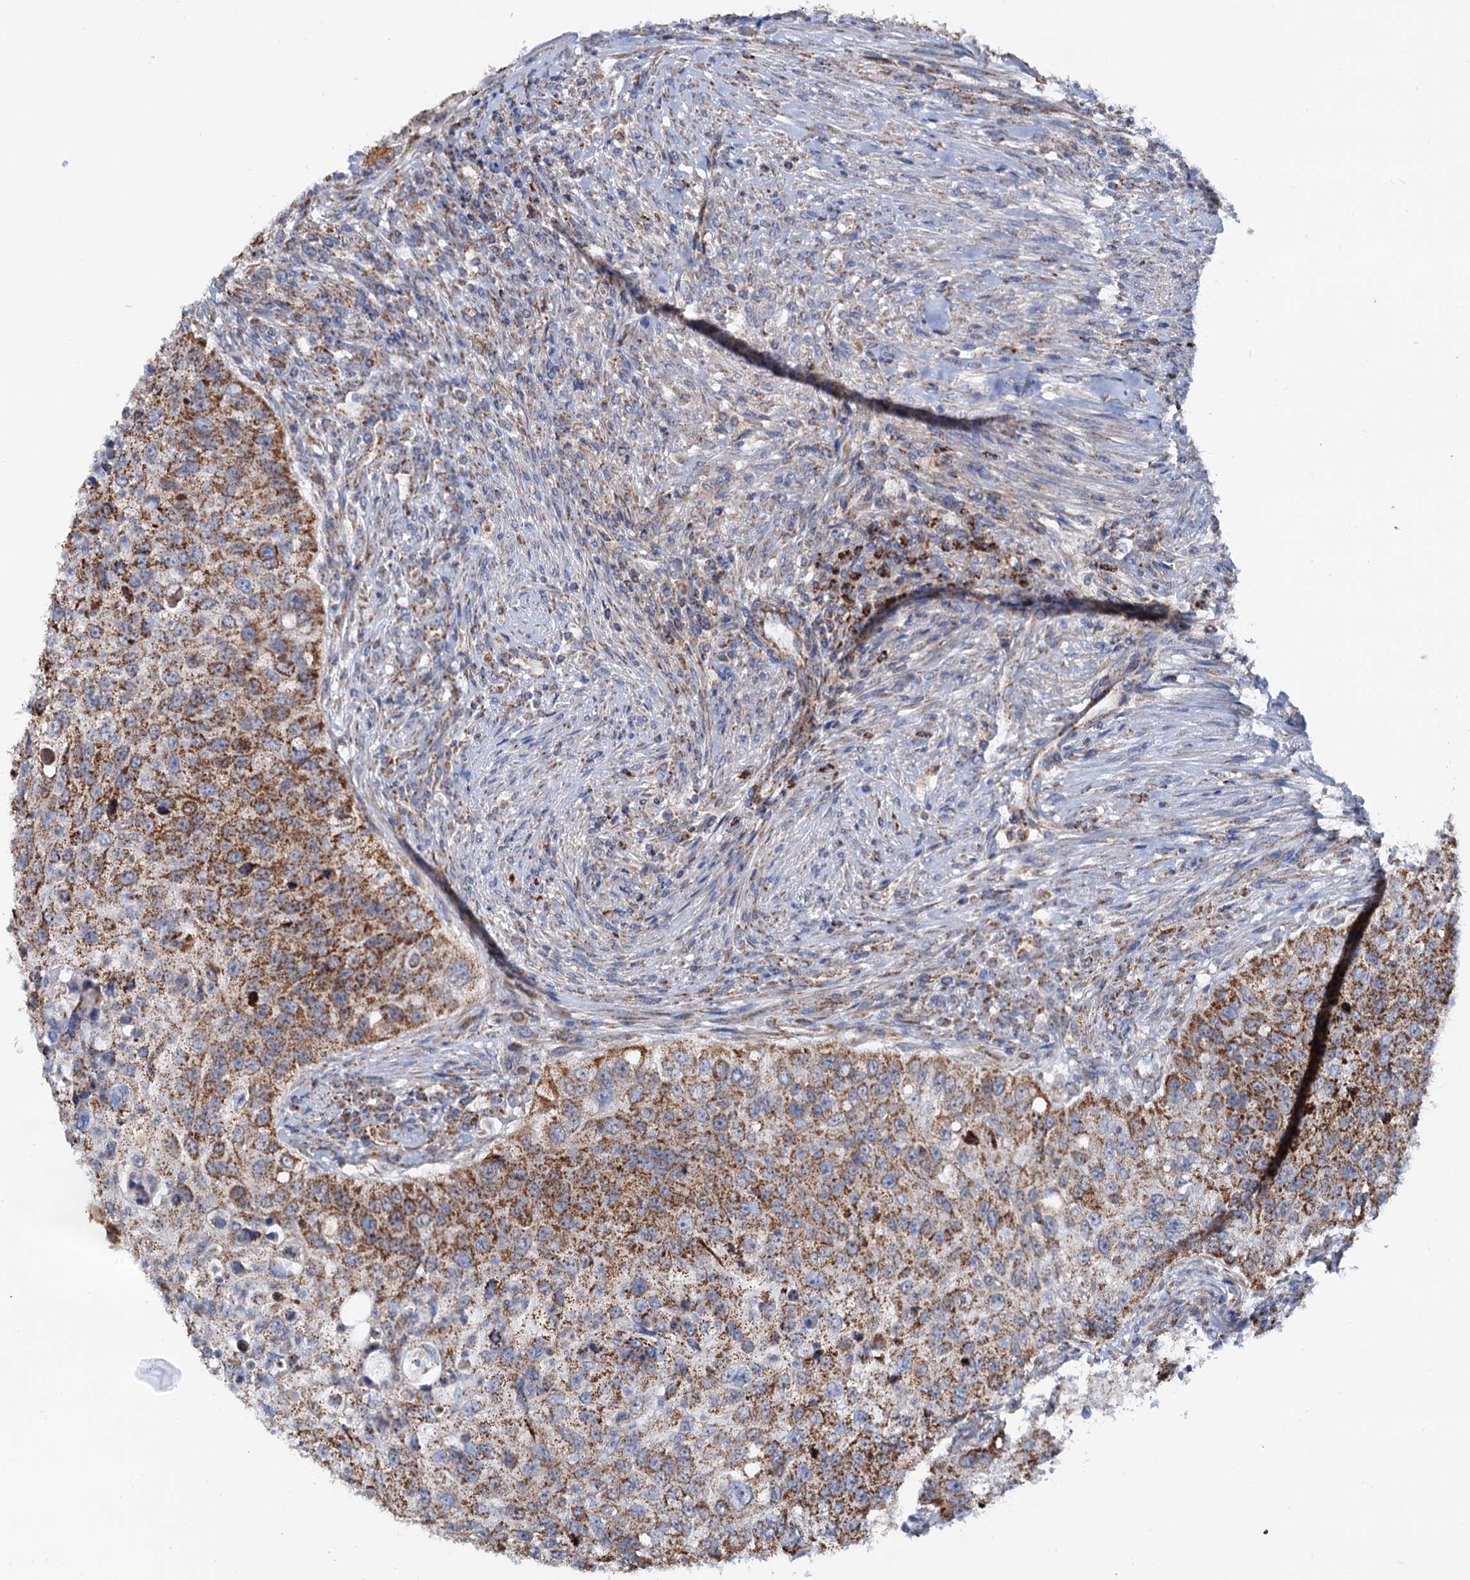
{"staining": {"intensity": "moderate", "quantity": ">75%", "location": "cytoplasmic/membranous"}, "tissue": "urothelial cancer", "cell_type": "Tumor cells", "image_type": "cancer", "snomed": [{"axis": "morphology", "description": "Urothelial carcinoma, High grade"}, {"axis": "topography", "description": "Urinary bladder"}], "caption": "A brown stain shows moderate cytoplasmic/membranous positivity of a protein in human urothelial cancer tumor cells.", "gene": "C2CD3", "patient": {"sex": "female", "age": 60}}